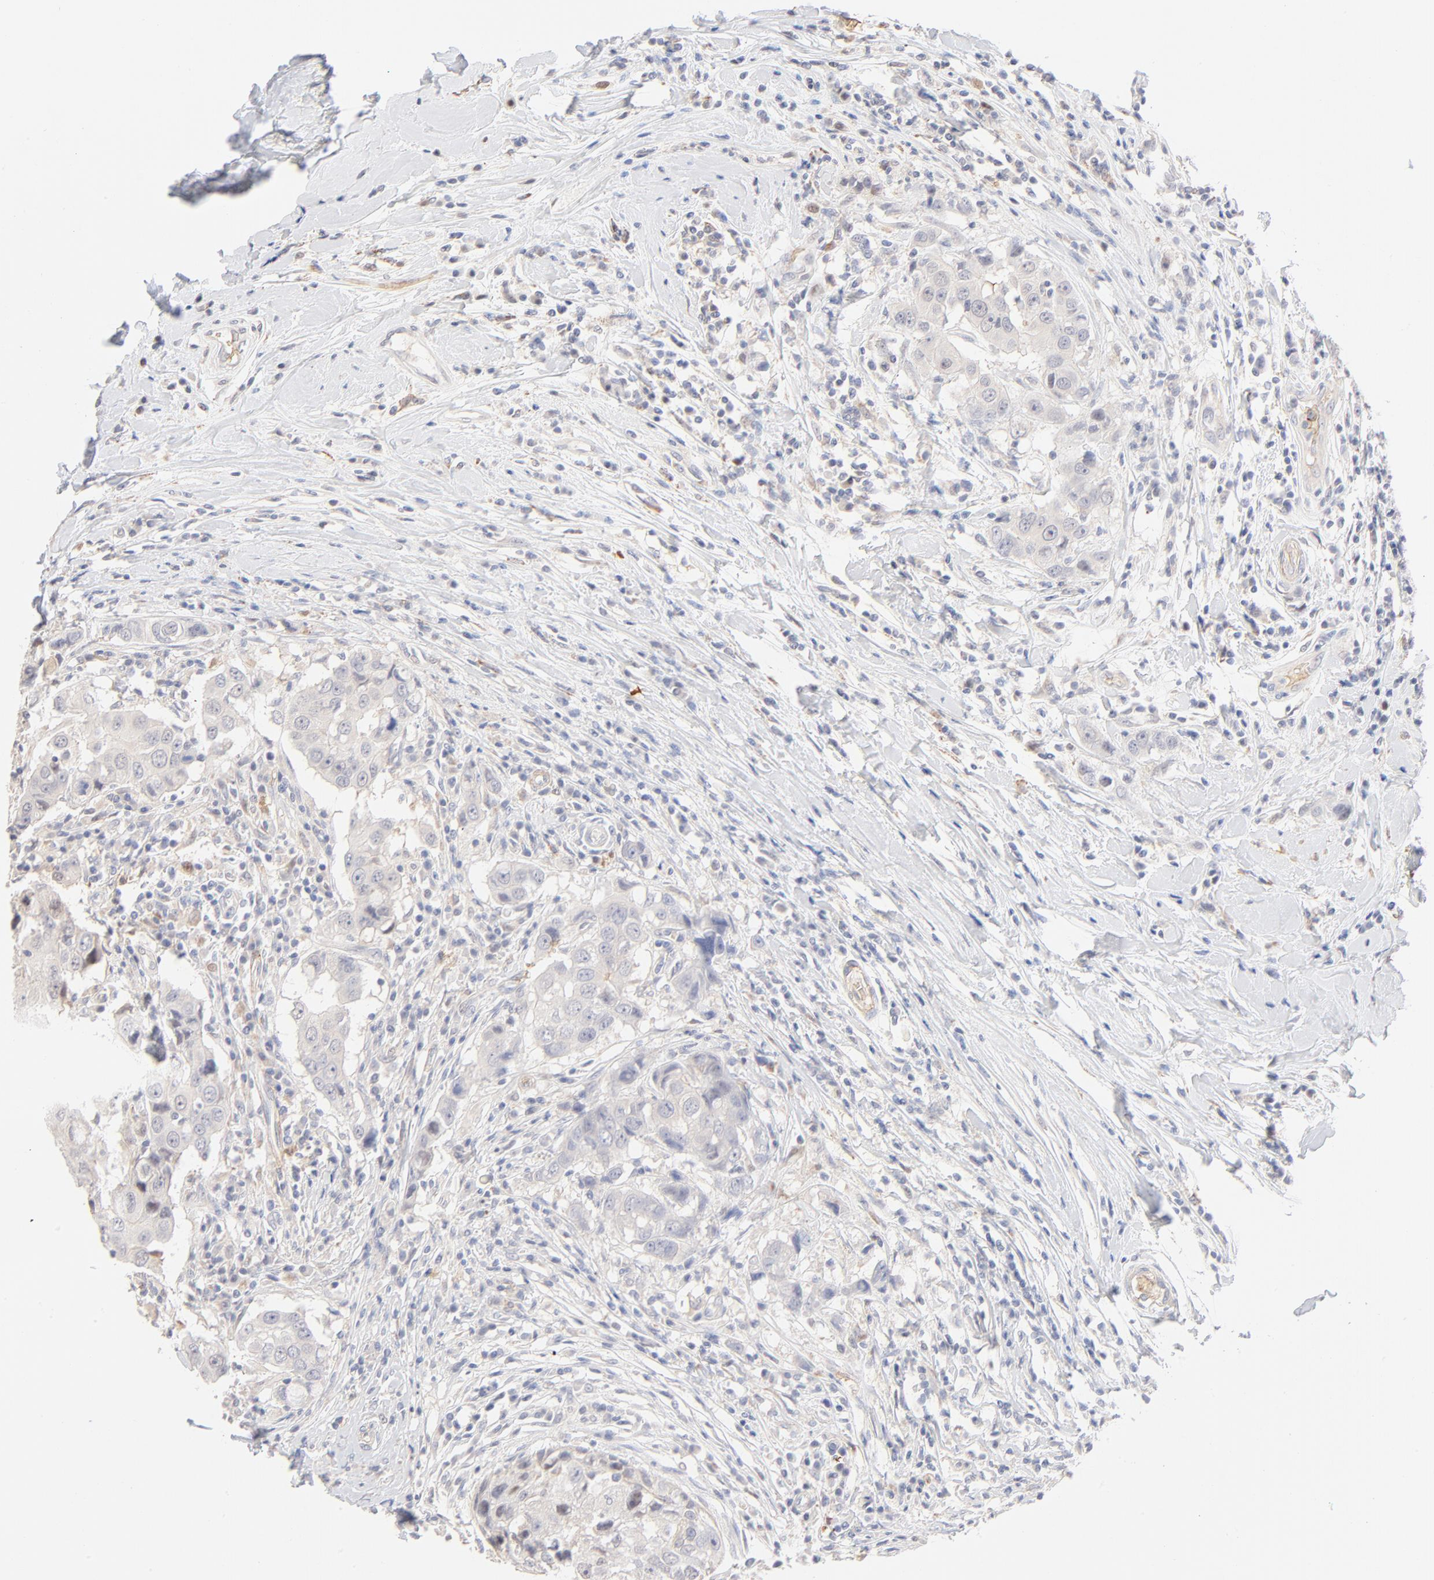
{"staining": {"intensity": "negative", "quantity": "none", "location": "none"}, "tissue": "breast cancer", "cell_type": "Tumor cells", "image_type": "cancer", "snomed": [{"axis": "morphology", "description": "Duct carcinoma"}, {"axis": "topography", "description": "Breast"}], "caption": "Tumor cells show no significant staining in breast cancer (infiltrating ductal carcinoma).", "gene": "SPTB", "patient": {"sex": "female", "age": 27}}